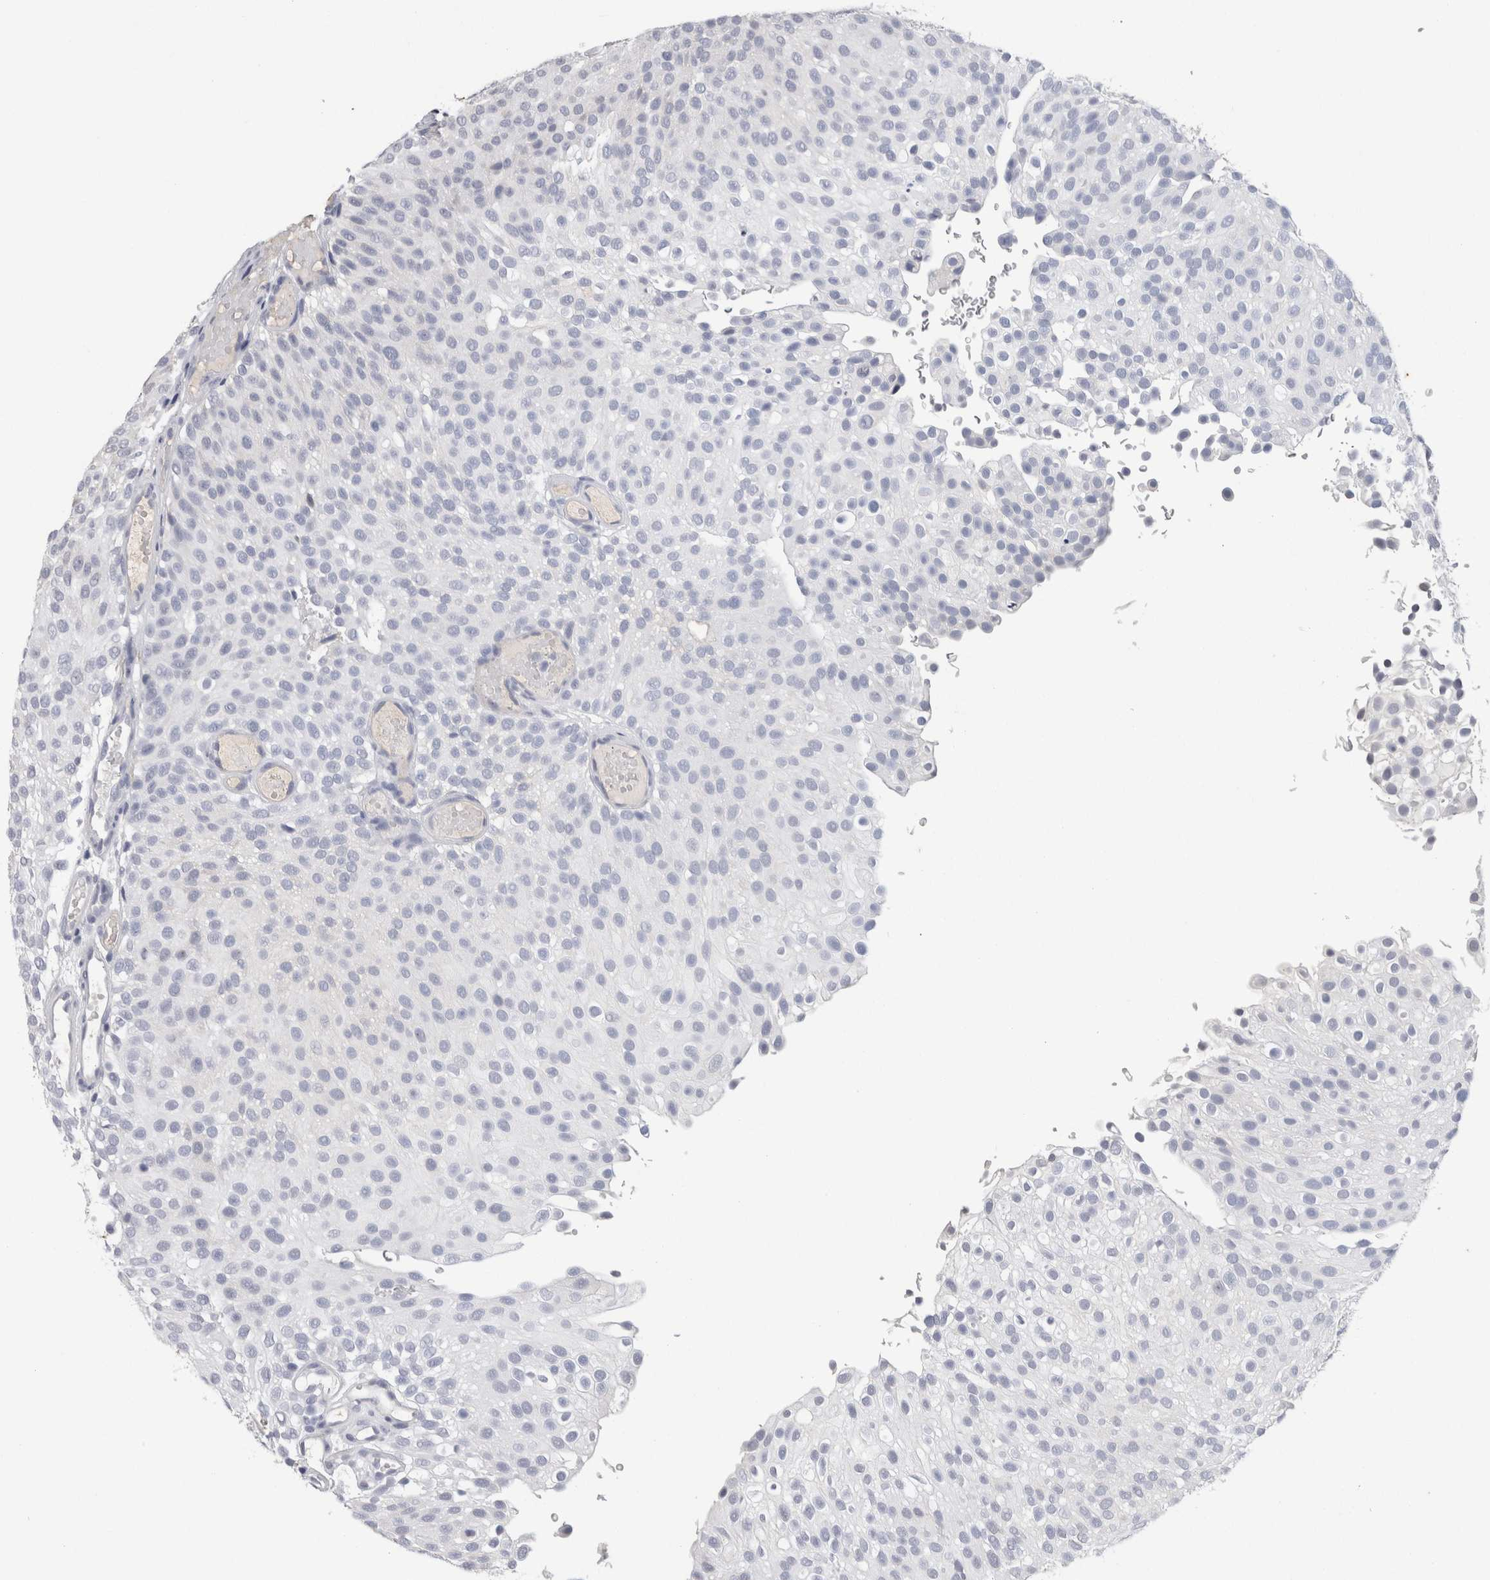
{"staining": {"intensity": "negative", "quantity": "none", "location": "none"}, "tissue": "urothelial cancer", "cell_type": "Tumor cells", "image_type": "cancer", "snomed": [{"axis": "morphology", "description": "Urothelial carcinoma, Low grade"}, {"axis": "topography", "description": "Urinary bladder"}], "caption": "IHC histopathology image of urothelial carcinoma (low-grade) stained for a protein (brown), which displays no positivity in tumor cells. The staining was performed using DAB (3,3'-diaminobenzidine) to visualize the protein expression in brown, while the nuclei were stained in blue with hematoxylin (Magnification: 20x).", "gene": "FABP4", "patient": {"sex": "male", "age": 78}}